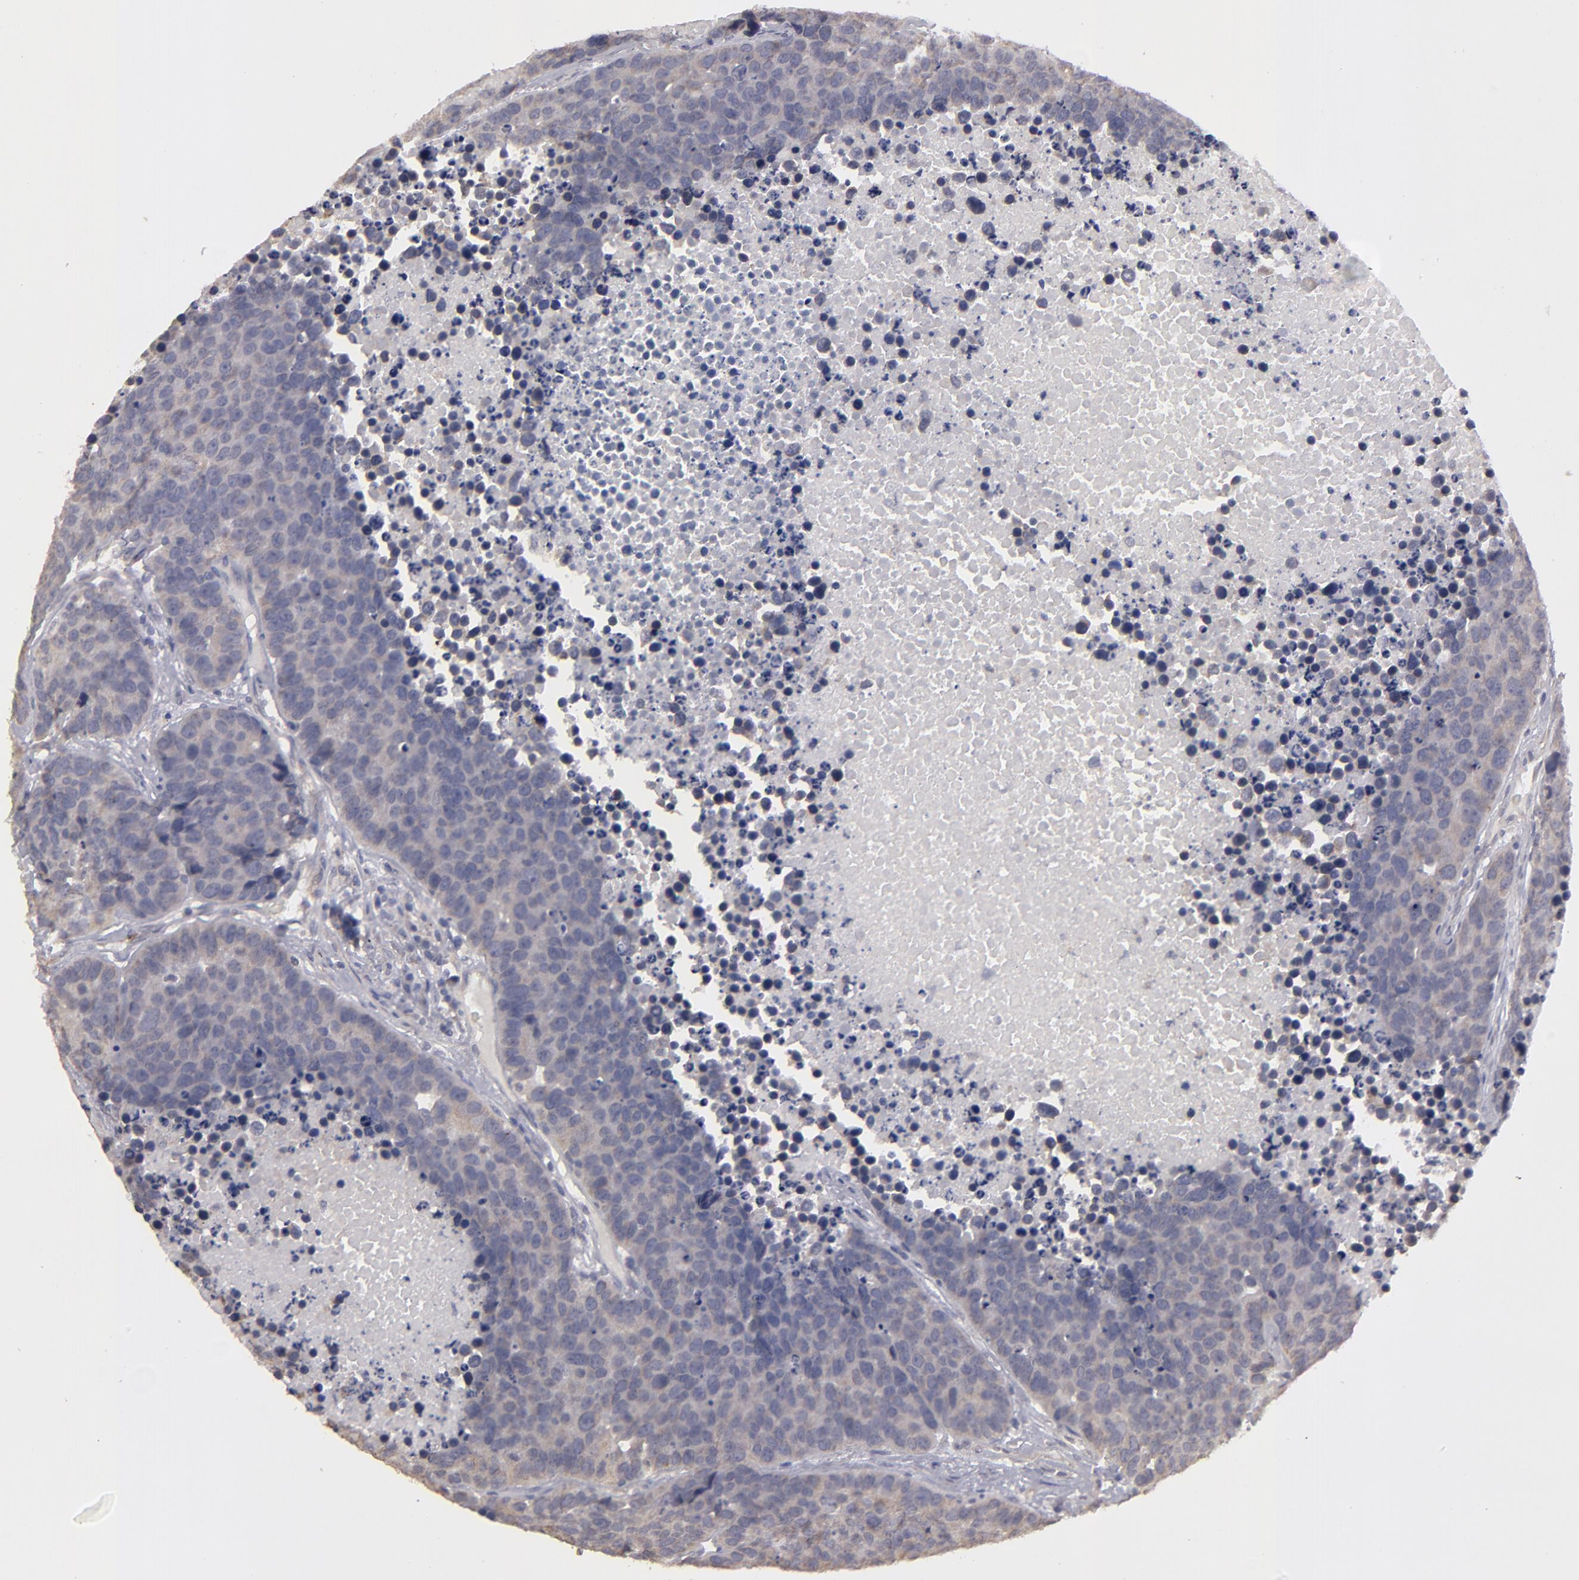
{"staining": {"intensity": "weak", "quantity": ">75%", "location": "cytoplasmic/membranous"}, "tissue": "carcinoid", "cell_type": "Tumor cells", "image_type": "cancer", "snomed": [{"axis": "morphology", "description": "Carcinoid, malignant, NOS"}, {"axis": "topography", "description": "Lung"}], "caption": "Immunohistochemistry (IHC) image of human malignant carcinoid stained for a protein (brown), which shows low levels of weak cytoplasmic/membranous staining in approximately >75% of tumor cells.", "gene": "ZNF175", "patient": {"sex": "male", "age": 60}}